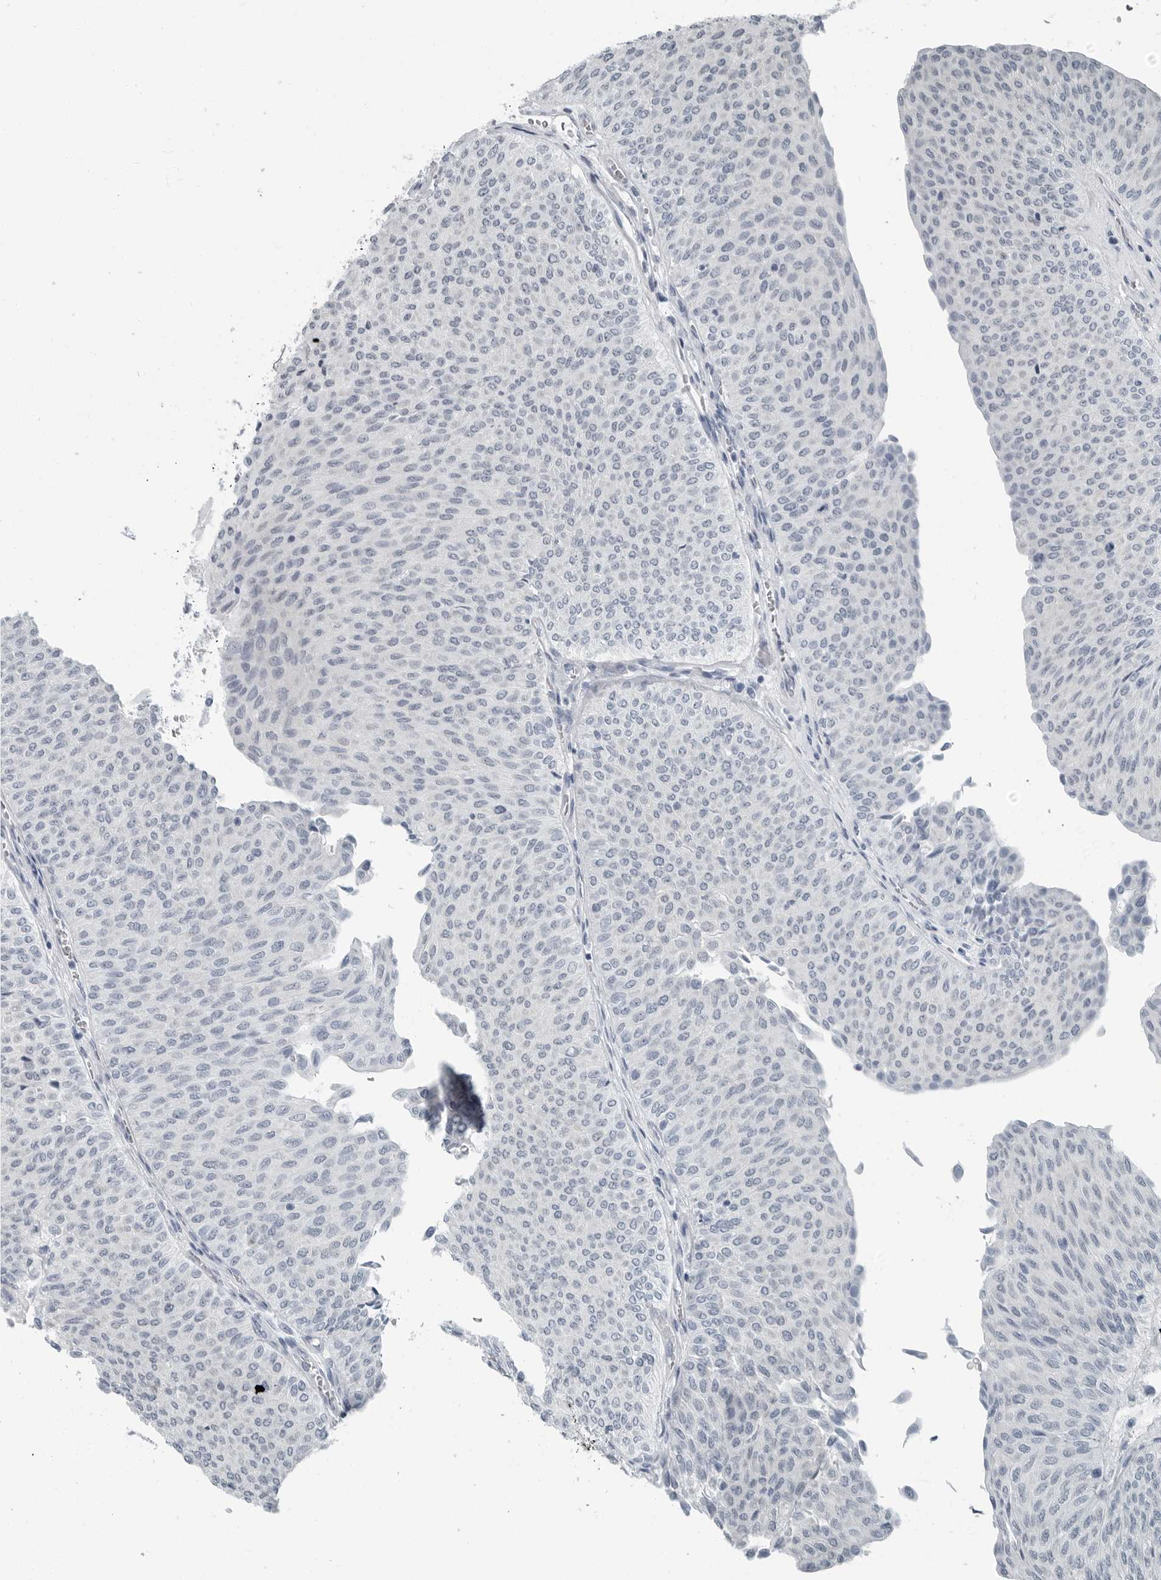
{"staining": {"intensity": "negative", "quantity": "none", "location": "none"}, "tissue": "urothelial cancer", "cell_type": "Tumor cells", "image_type": "cancer", "snomed": [{"axis": "morphology", "description": "Urothelial carcinoma, Low grade"}, {"axis": "topography", "description": "Urinary bladder"}], "caption": "A high-resolution image shows immunohistochemistry staining of low-grade urothelial carcinoma, which demonstrates no significant staining in tumor cells.", "gene": "FABP6", "patient": {"sex": "male", "age": 78}}